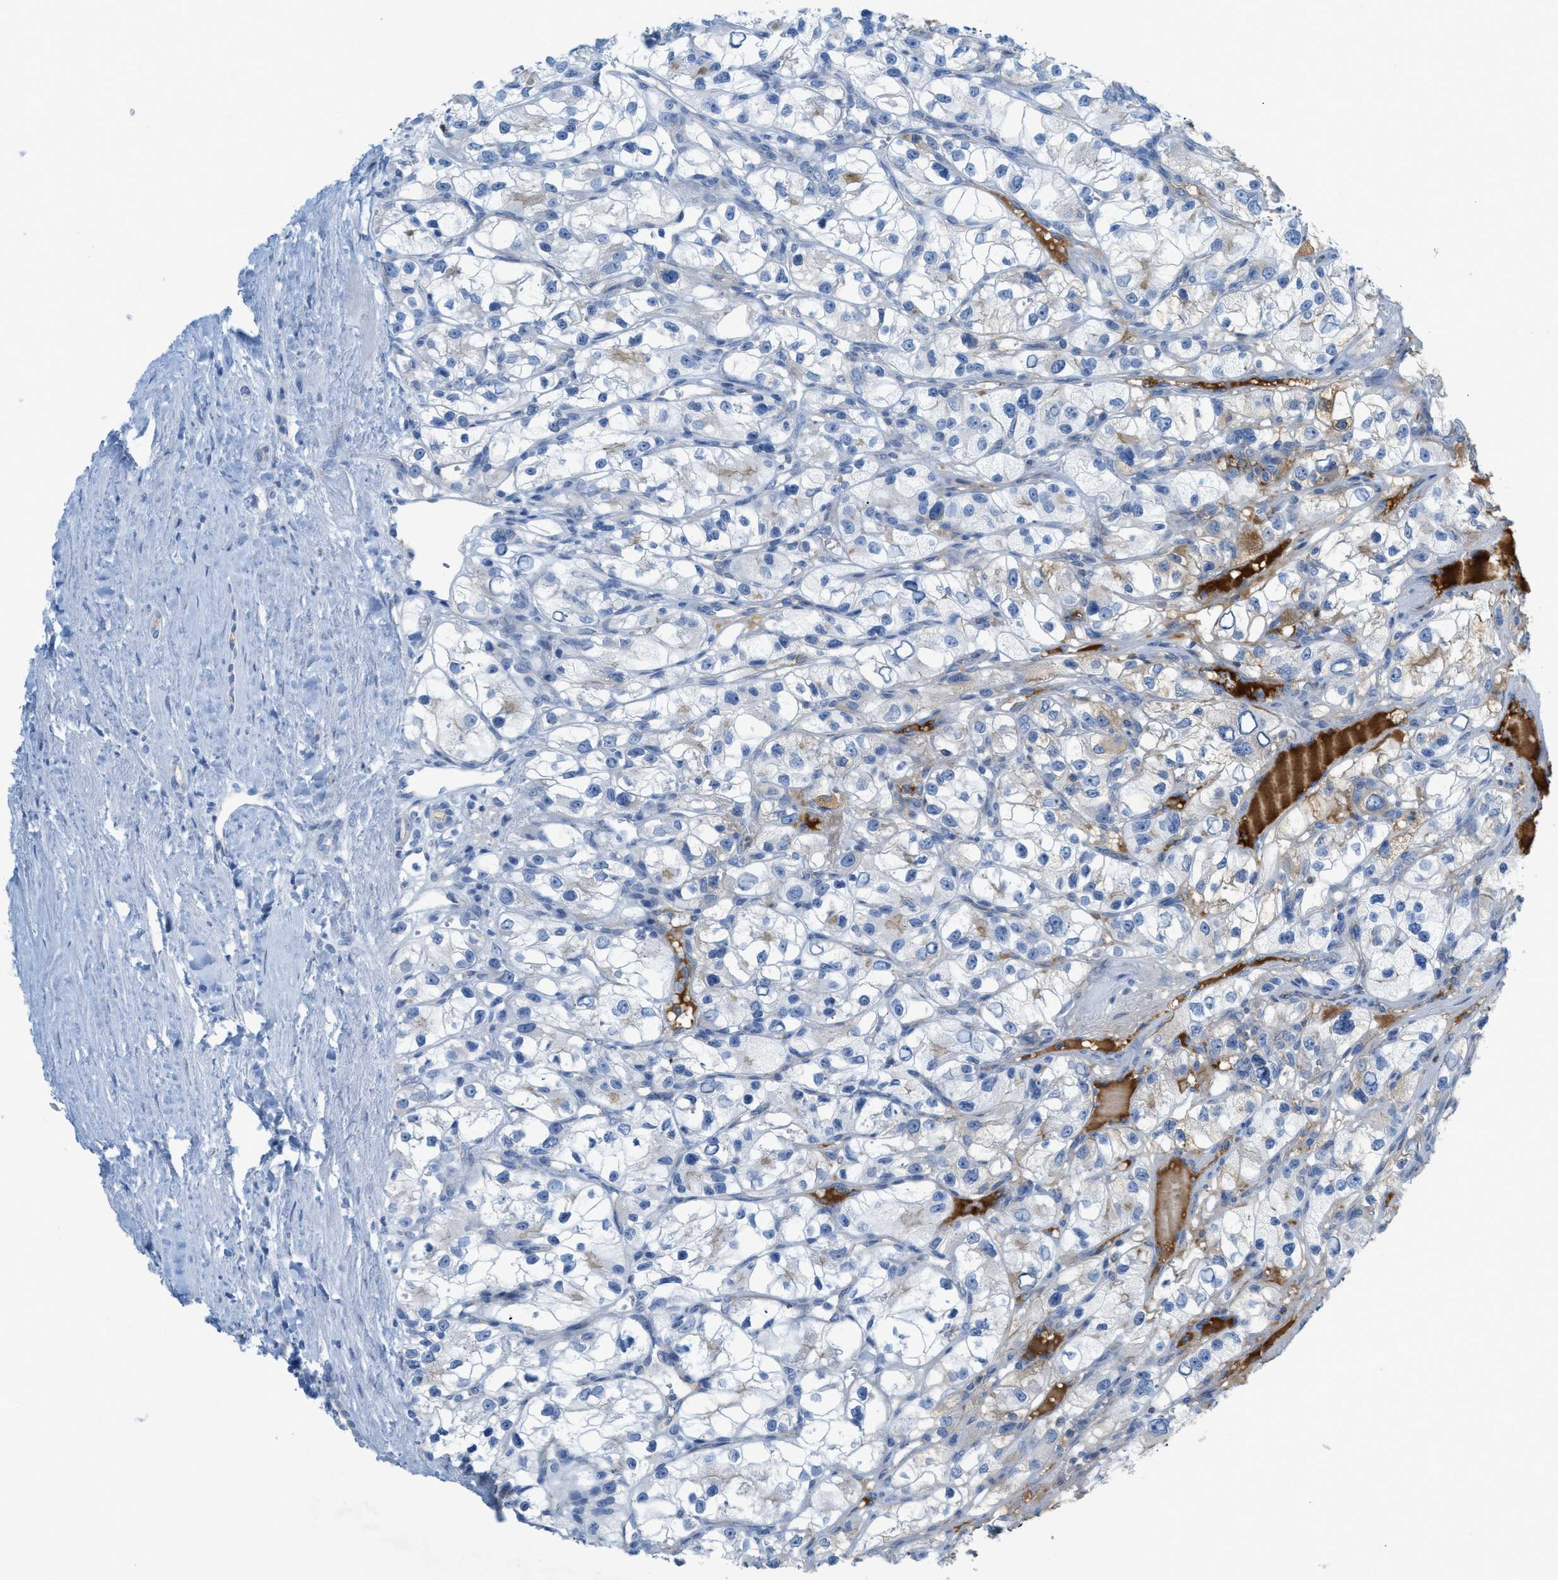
{"staining": {"intensity": "negative", "quantity": "none", "location": "none"}, "tissue": "renal cancer", "cell_type": "Tumor cells", "image_type": "cancer", "snomed": [{"axis": "morphology", "description": "Adenocarcinoma, NOS"}, {"axis": "topography", "description": "Kidney"}], "caption": "IHC histopathology image of neoplastic tissue: human renal cancer (adenocarcinoma) stained with DAB reveals no significant protein positivity in tumor cells. (Brightfield microscopy of DAB (3,3'-diaminobenzidine) immunohistochemistry (IHC) at high magnification).", "gene": "CRB3", "patient": {"sex": "female", "age": 57}}